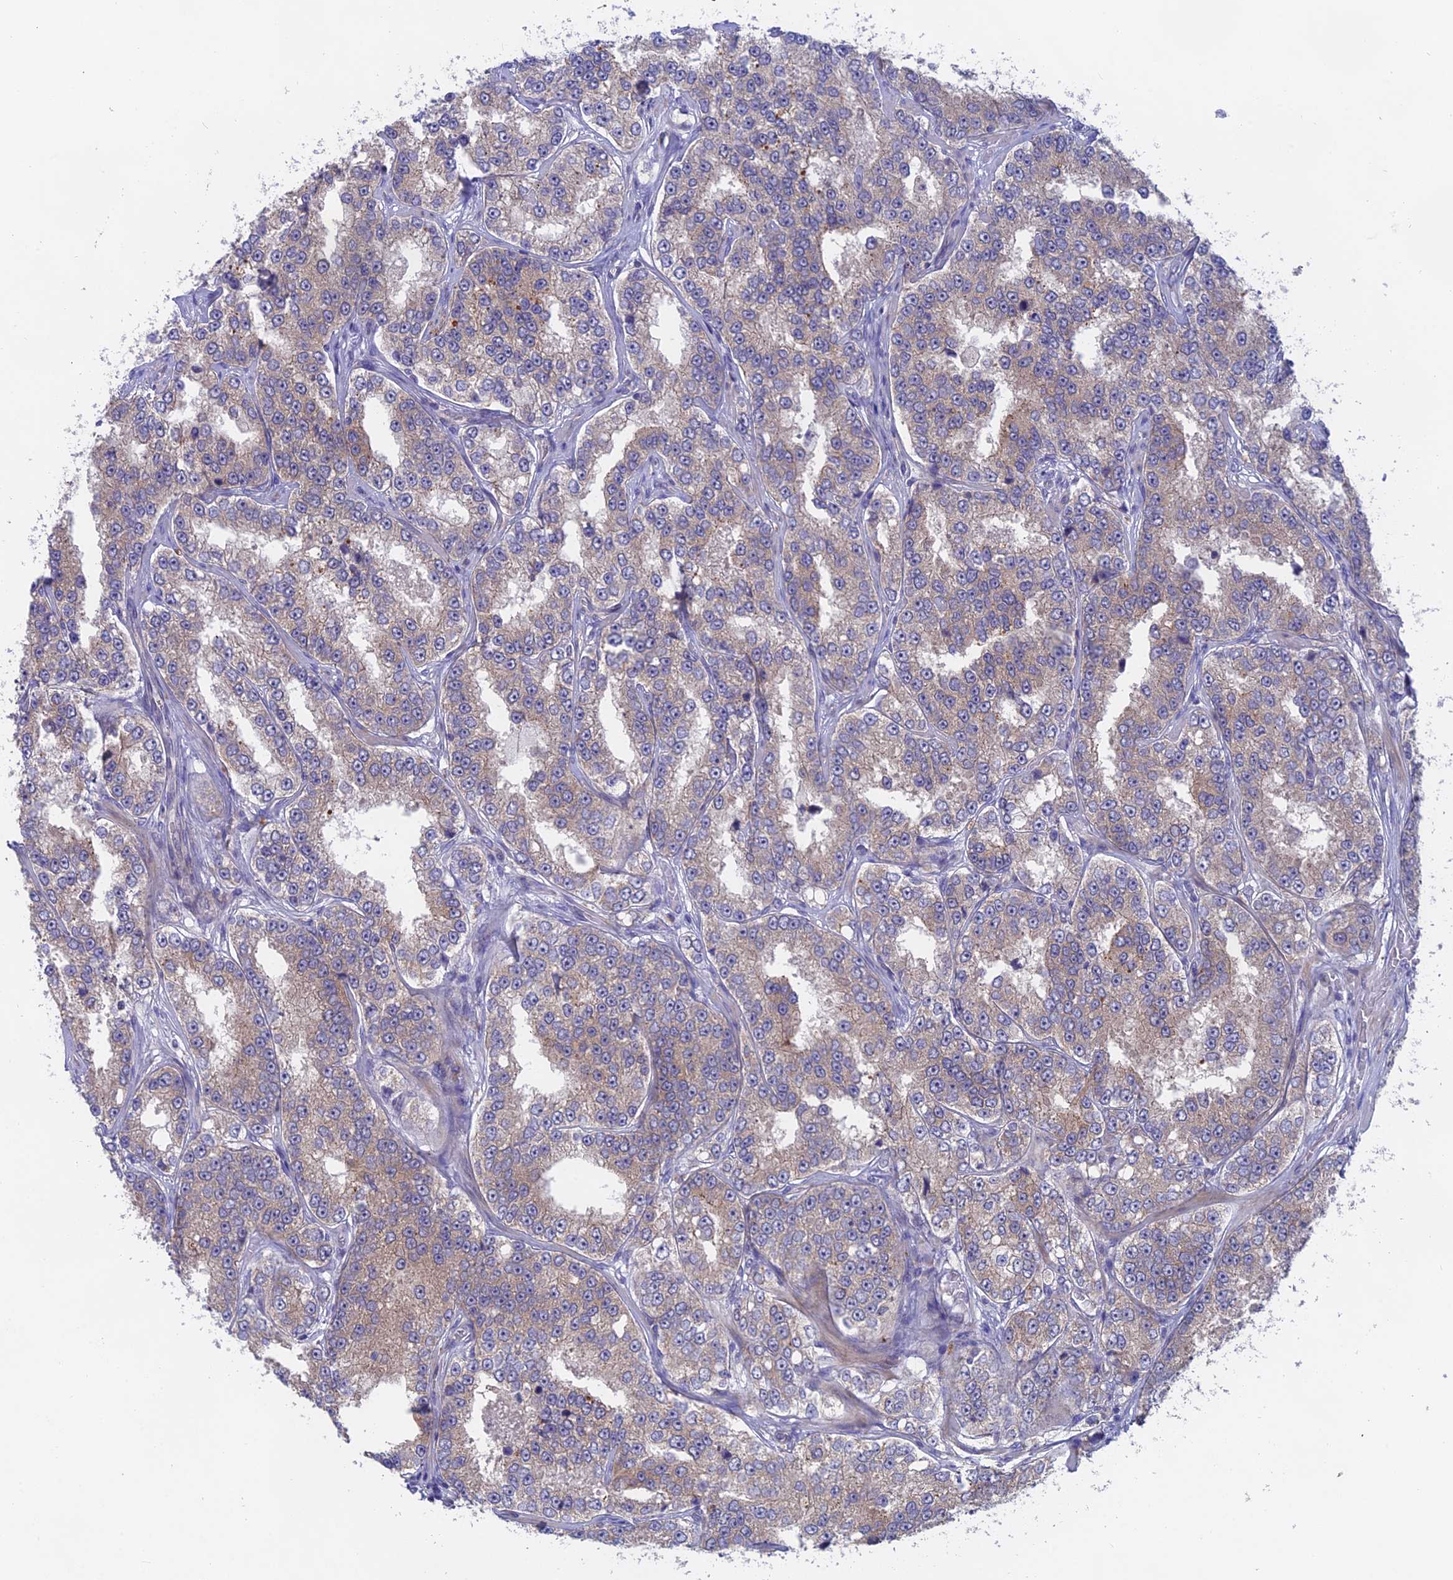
{"staining": {"intensity": "weak", "quantity": "<25%", "location": "cytoplasmic/membranous"}, "tissue": "prostate cancer", "cell_type": "Tumor cells", "image_type": "cancer", "snomed": [{"axis": "morphology", "description": "Normal tissue, NOS"}, {"axis": "morphology", "description": "Adenocarcinoma, High grade"}, {"axis": "topography", "description": "Prostate"}], "caption": "Immunohistochemical staining of human prostate high-grade adenocarcinoma displays no significant positivity in tumor cells. (DAB immunohistochemistry with hematoxylin counter stain).", "gene": "TENT4B", "patient": {"sex": "male", "age": 83}}